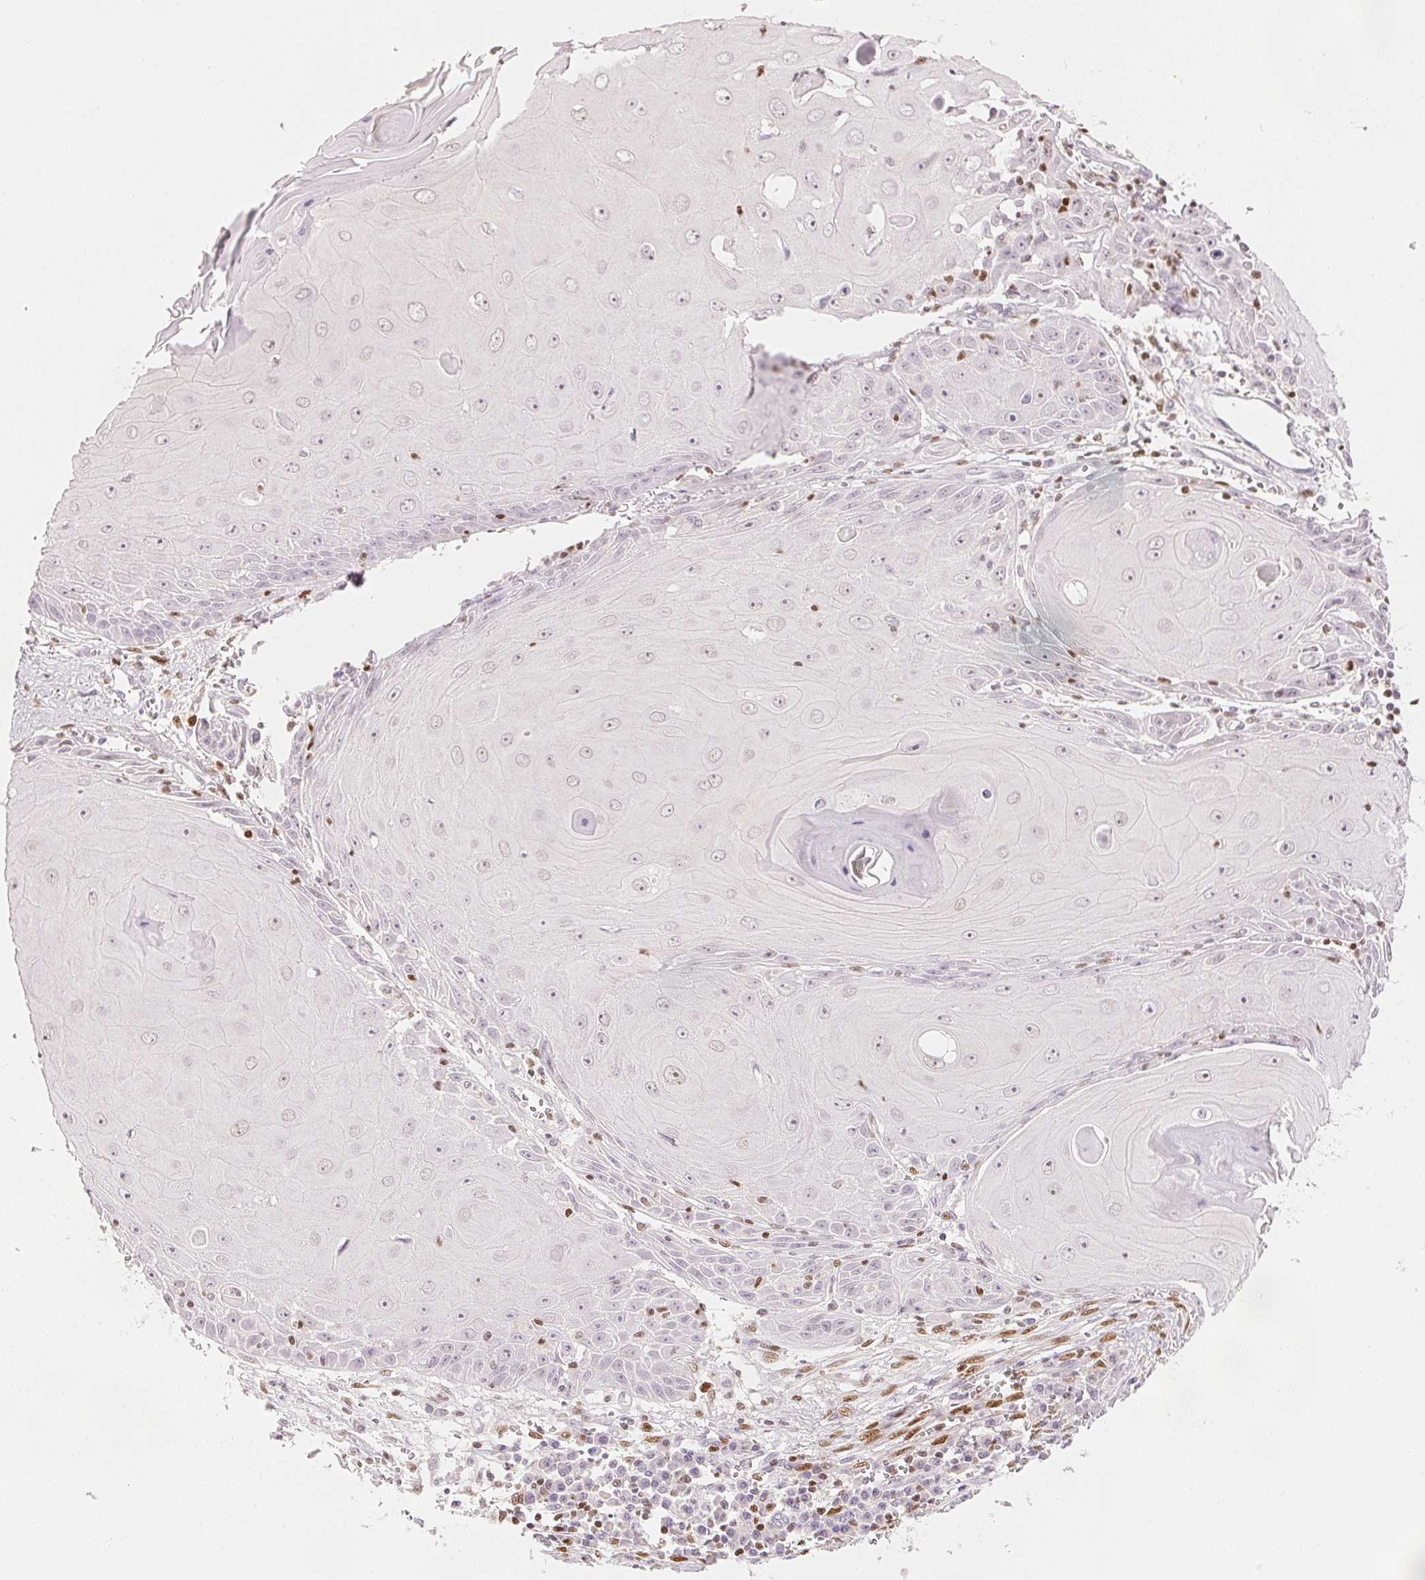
{"staining": {"intensity": "negative", "quantity": "none", "location": "none"}, "tissue": "skin cancer", "cell_type": "Tumor cells", "image_type": "cancer", "snomed": [{"axis": "morphology", "description": "Squamous cell carcinoma, NOS"}, {"axis": "topography", "description": "Skin"}, {"axis": "topography", "description": "Vulva"}], "caption": "High power microscopy image of an immunohistochemistry micrograph of skin squamous cell carcinoma, revealing no significant expression in tumor cells. Brightfield microscopy of IHC stained with DAB (3,3'-diaminobenzidine) (brown) and hematoxylin (blue), captured at high magnification.", "gene": "RUNX2", "patient": {"sex": "female", "age": 85}}